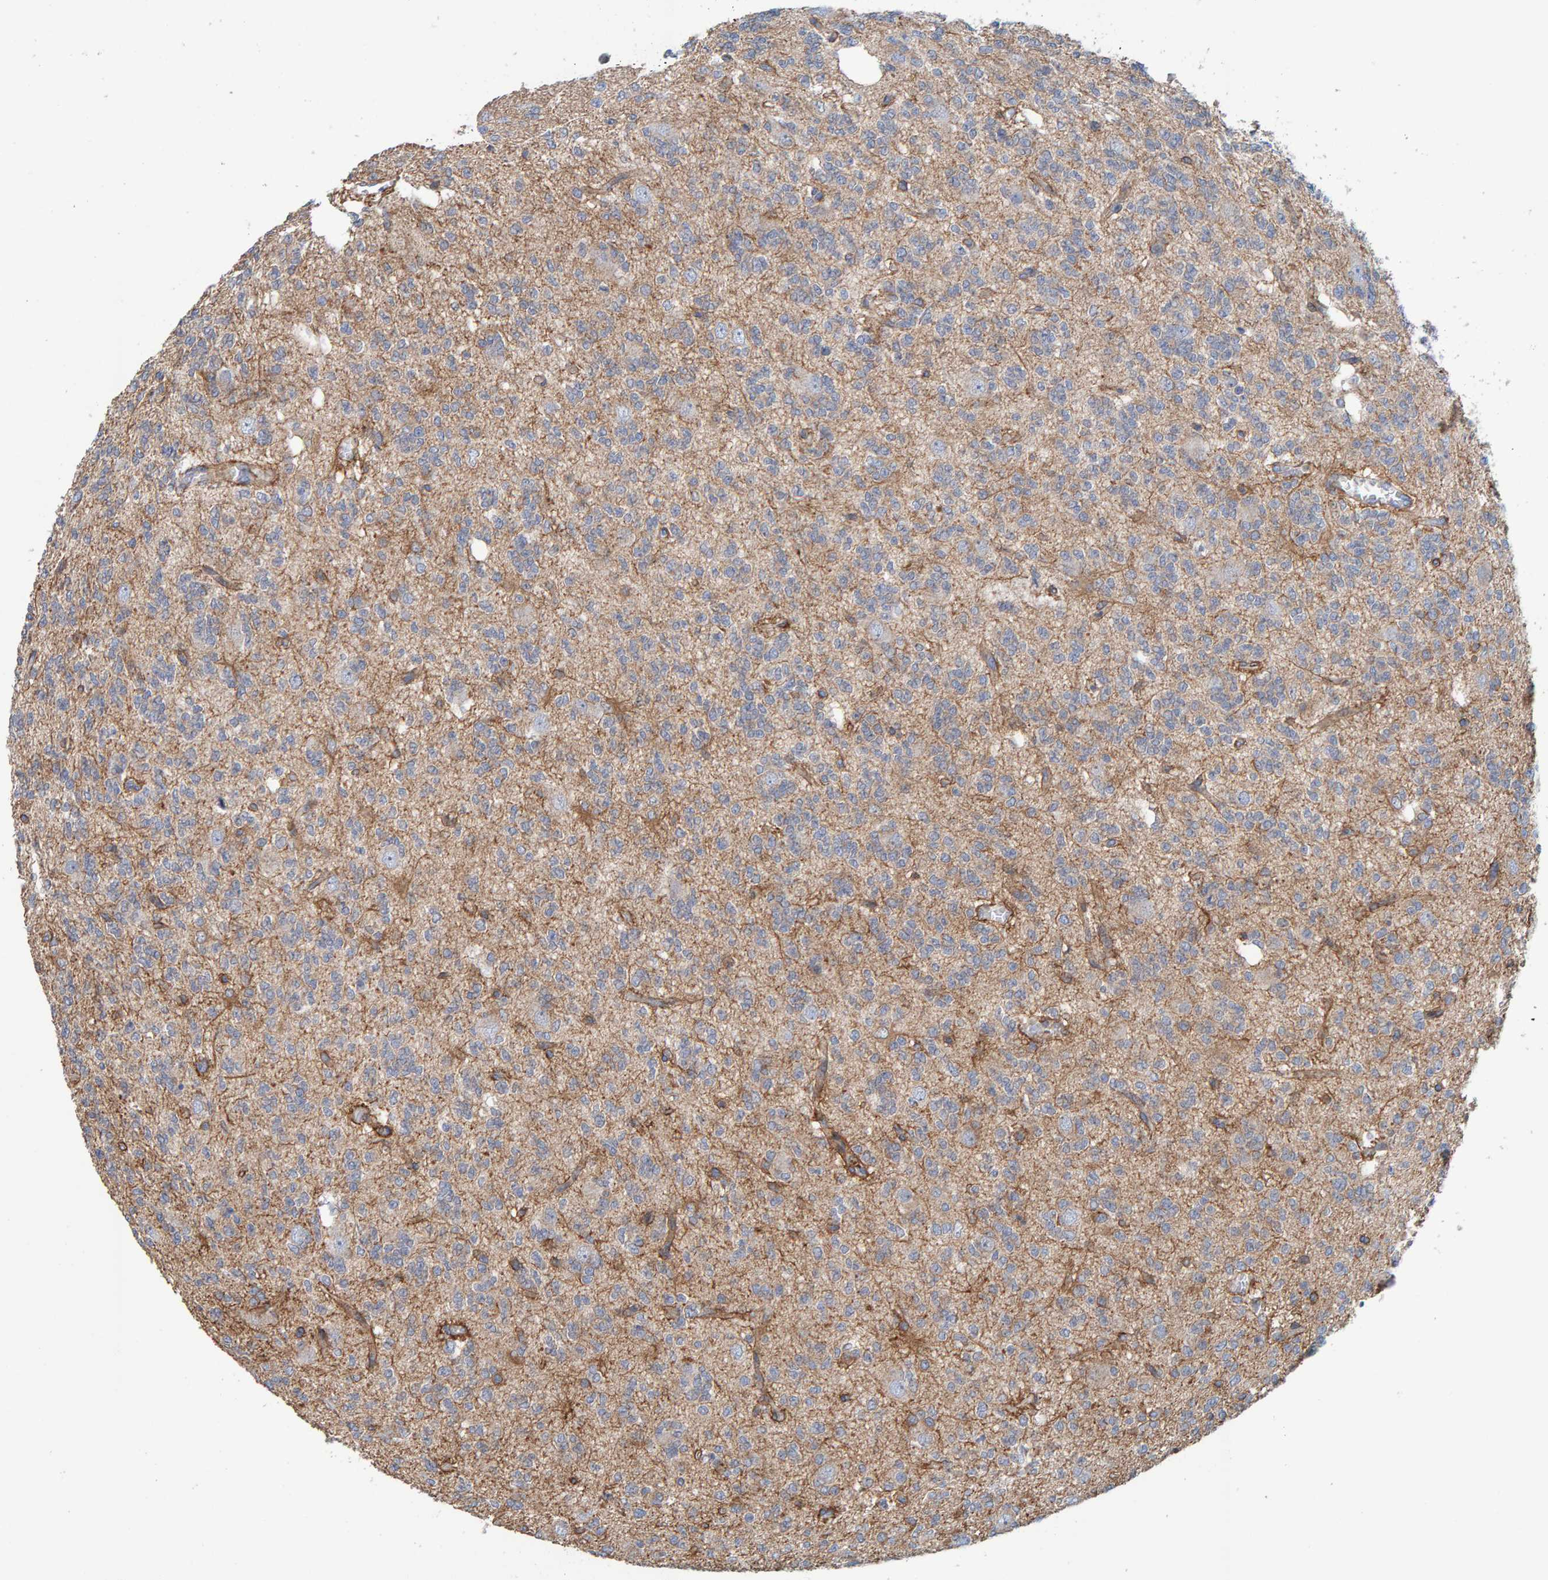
{"staining": {"intensity": "negative", "quantity": "none", "location": "none"}, "tissue": "glioma", "cell_type": "Tumor cells", "image_type": "cancer", "snomed": [{"axis": "morphology", "description": "Glioma, malignant, Low grade"}, {"axis": "topography", "description": "Brain"}], "caption": "Immunohistochemistry of glioma exhibits no staining in tumor cells.", "gene": "RGP1", "patient": {"sex": "male", "age": 38}}